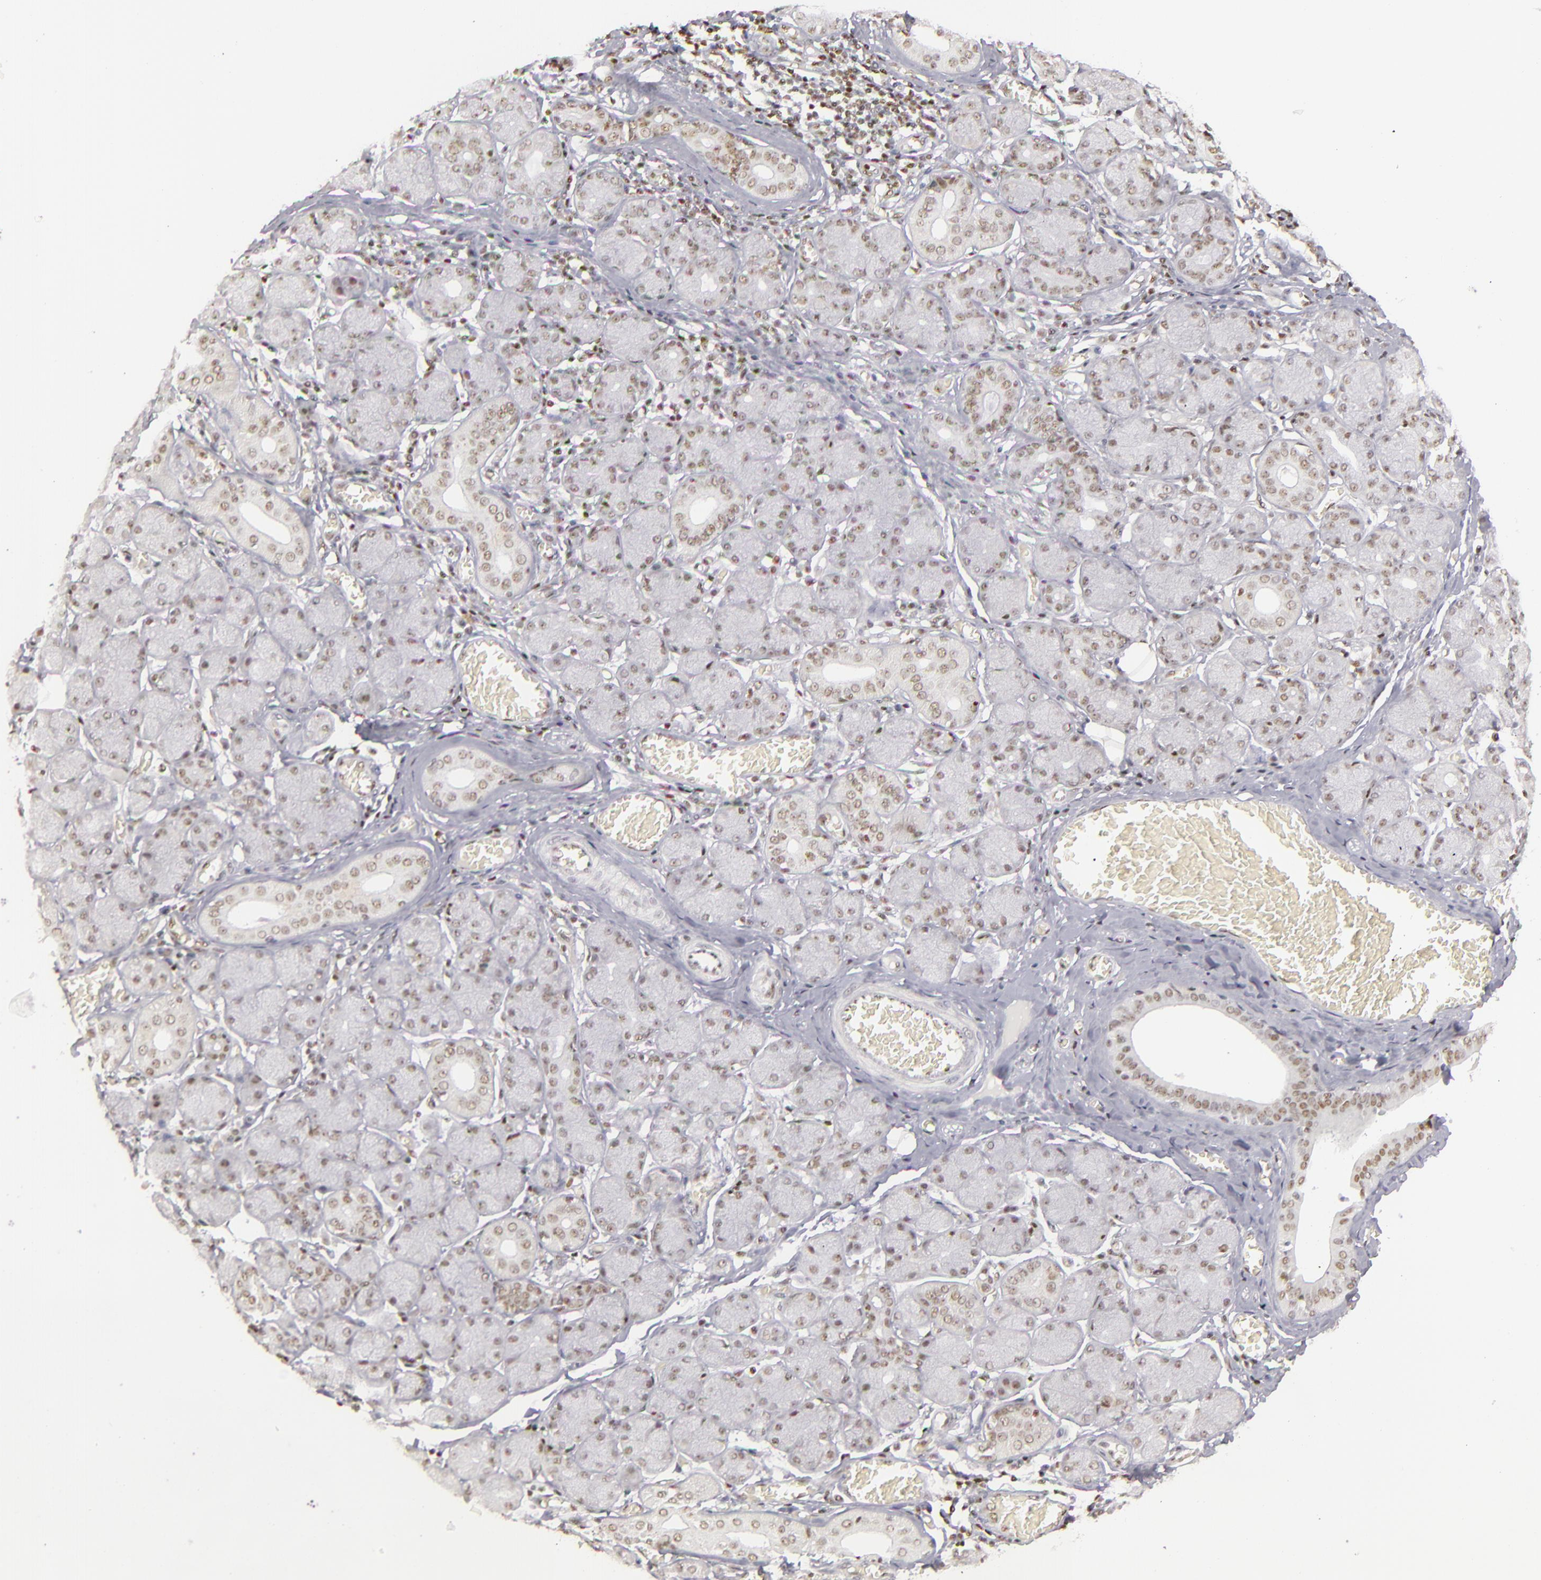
{"staining": {"intensity": "moderate", "quantity": ">75%", "location": "nuclear"}, "tissue": "salivary gland", "cell_type": "Glandular cells", "image_type": "normal", "snomed": [{"axis": "morphology", "description": "Normal tissue, NOS"}, {"axis": "topography", "description": "Salivary gland"}], "caption": "Protein expression analysis of unremarkable human salivary gland reveals moderate nuclear expression in approximately >75% of glandular cells. (DAB IHC, brown staining for protein, blue staining for nuclei).", "gene": "DAXX", "patient": {"sex": "female", "age": 24}}